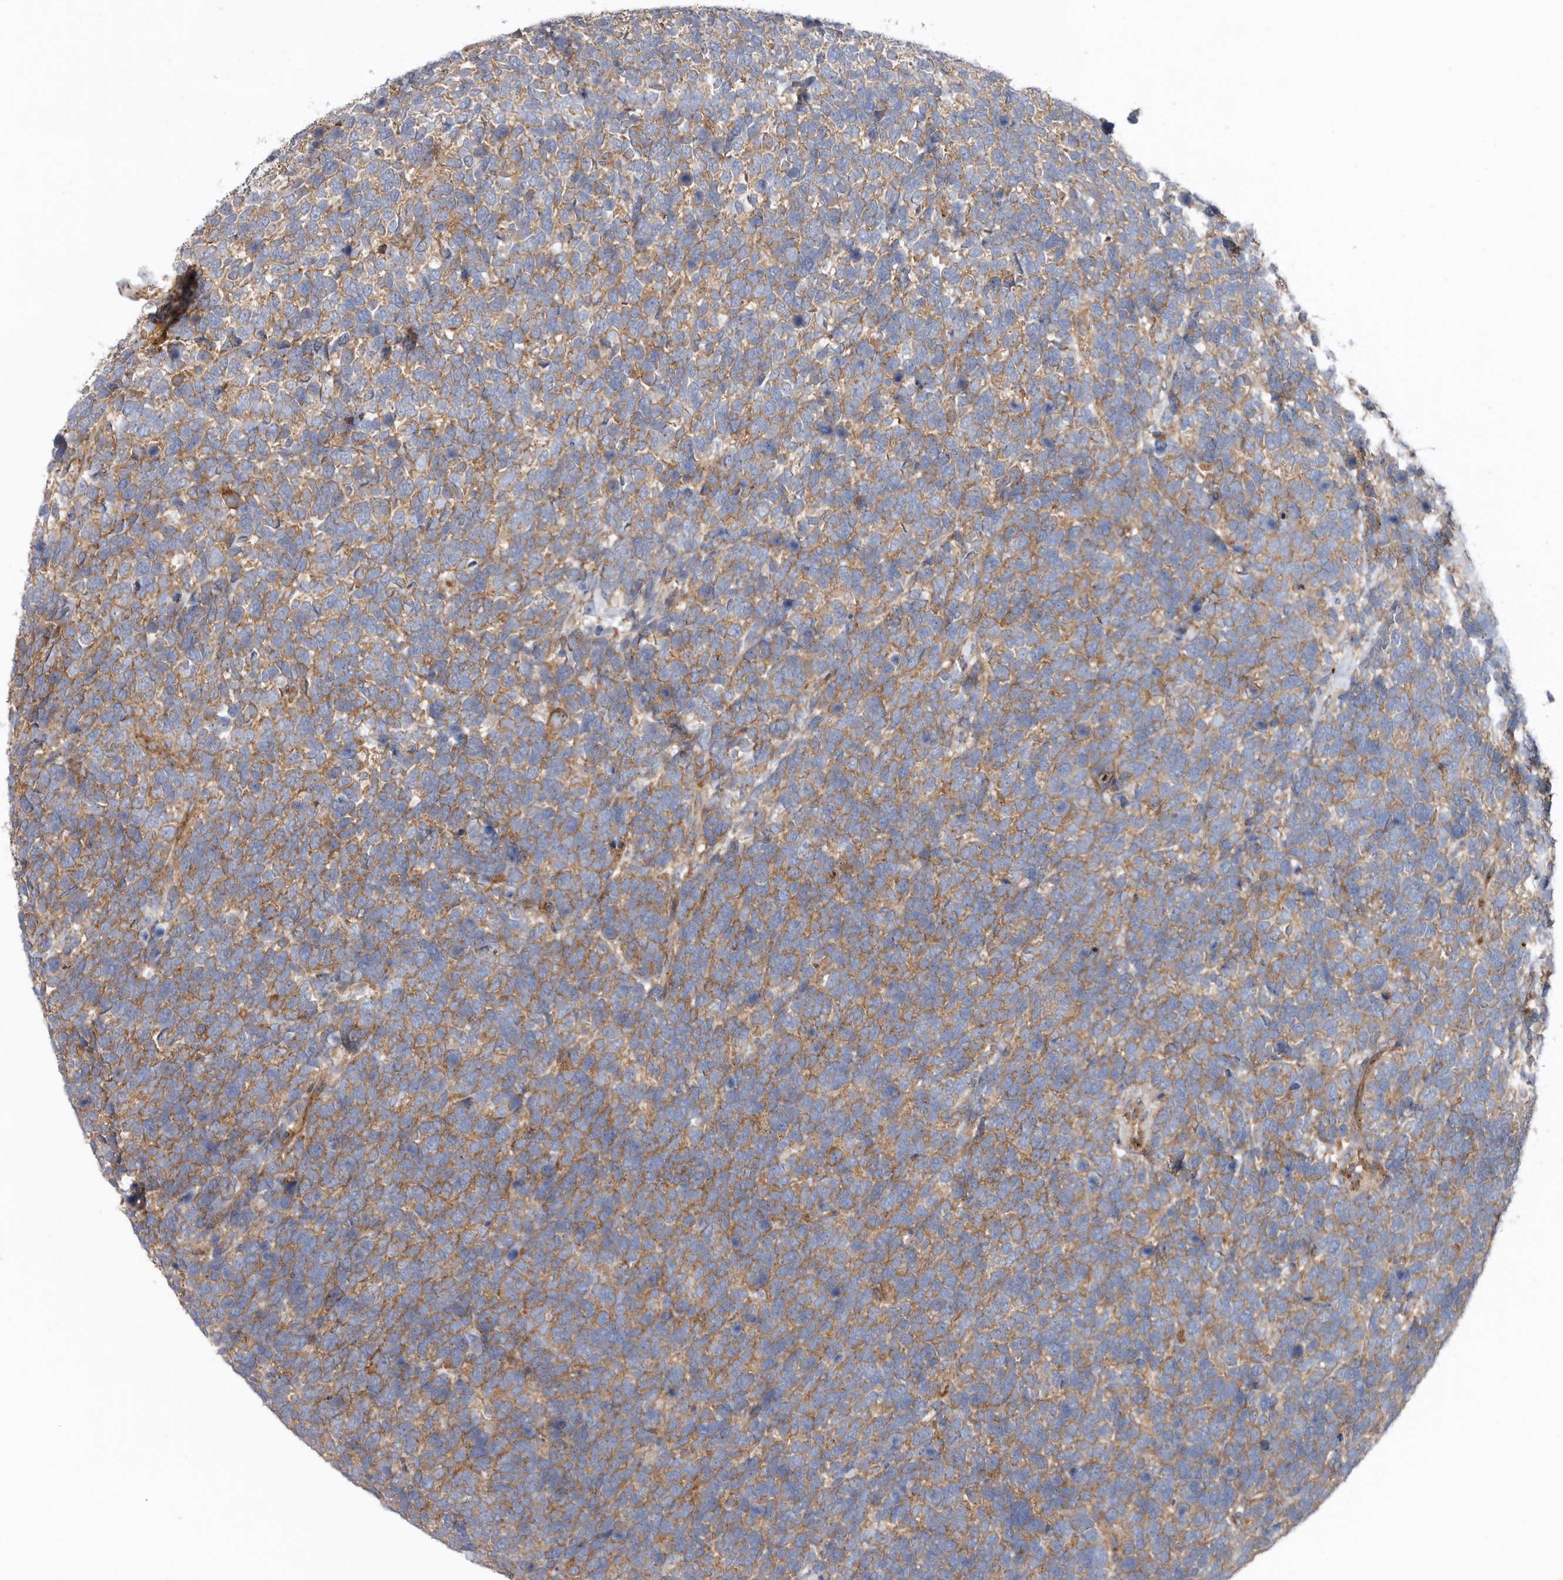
{"staining": {"intensity": "moderate", "quantity": ">75%", "location": "cytoplasmic/membranous"}, "tissue": "urothelial cancer", "cell_type": "Tumor cells", "image_type": "cancer", "snomed": [{"axis": "morphology", "description": "Urothelial carcinoma, High grade"}, {"axis": "topography", "description": "Urinary bladder"}], "caption": "Protein staining of urothelial cancer tissue demonstrates moderate cytoplasmic/membranous staining in approximately >75% of tumor cells. The staining is performed using DAB brown chromogen to label protein expression. The nuclei are counter-stained blue using hematoxylin.", "gene": "LUZP1", "patient": {"sex": "female", "age": 82}}